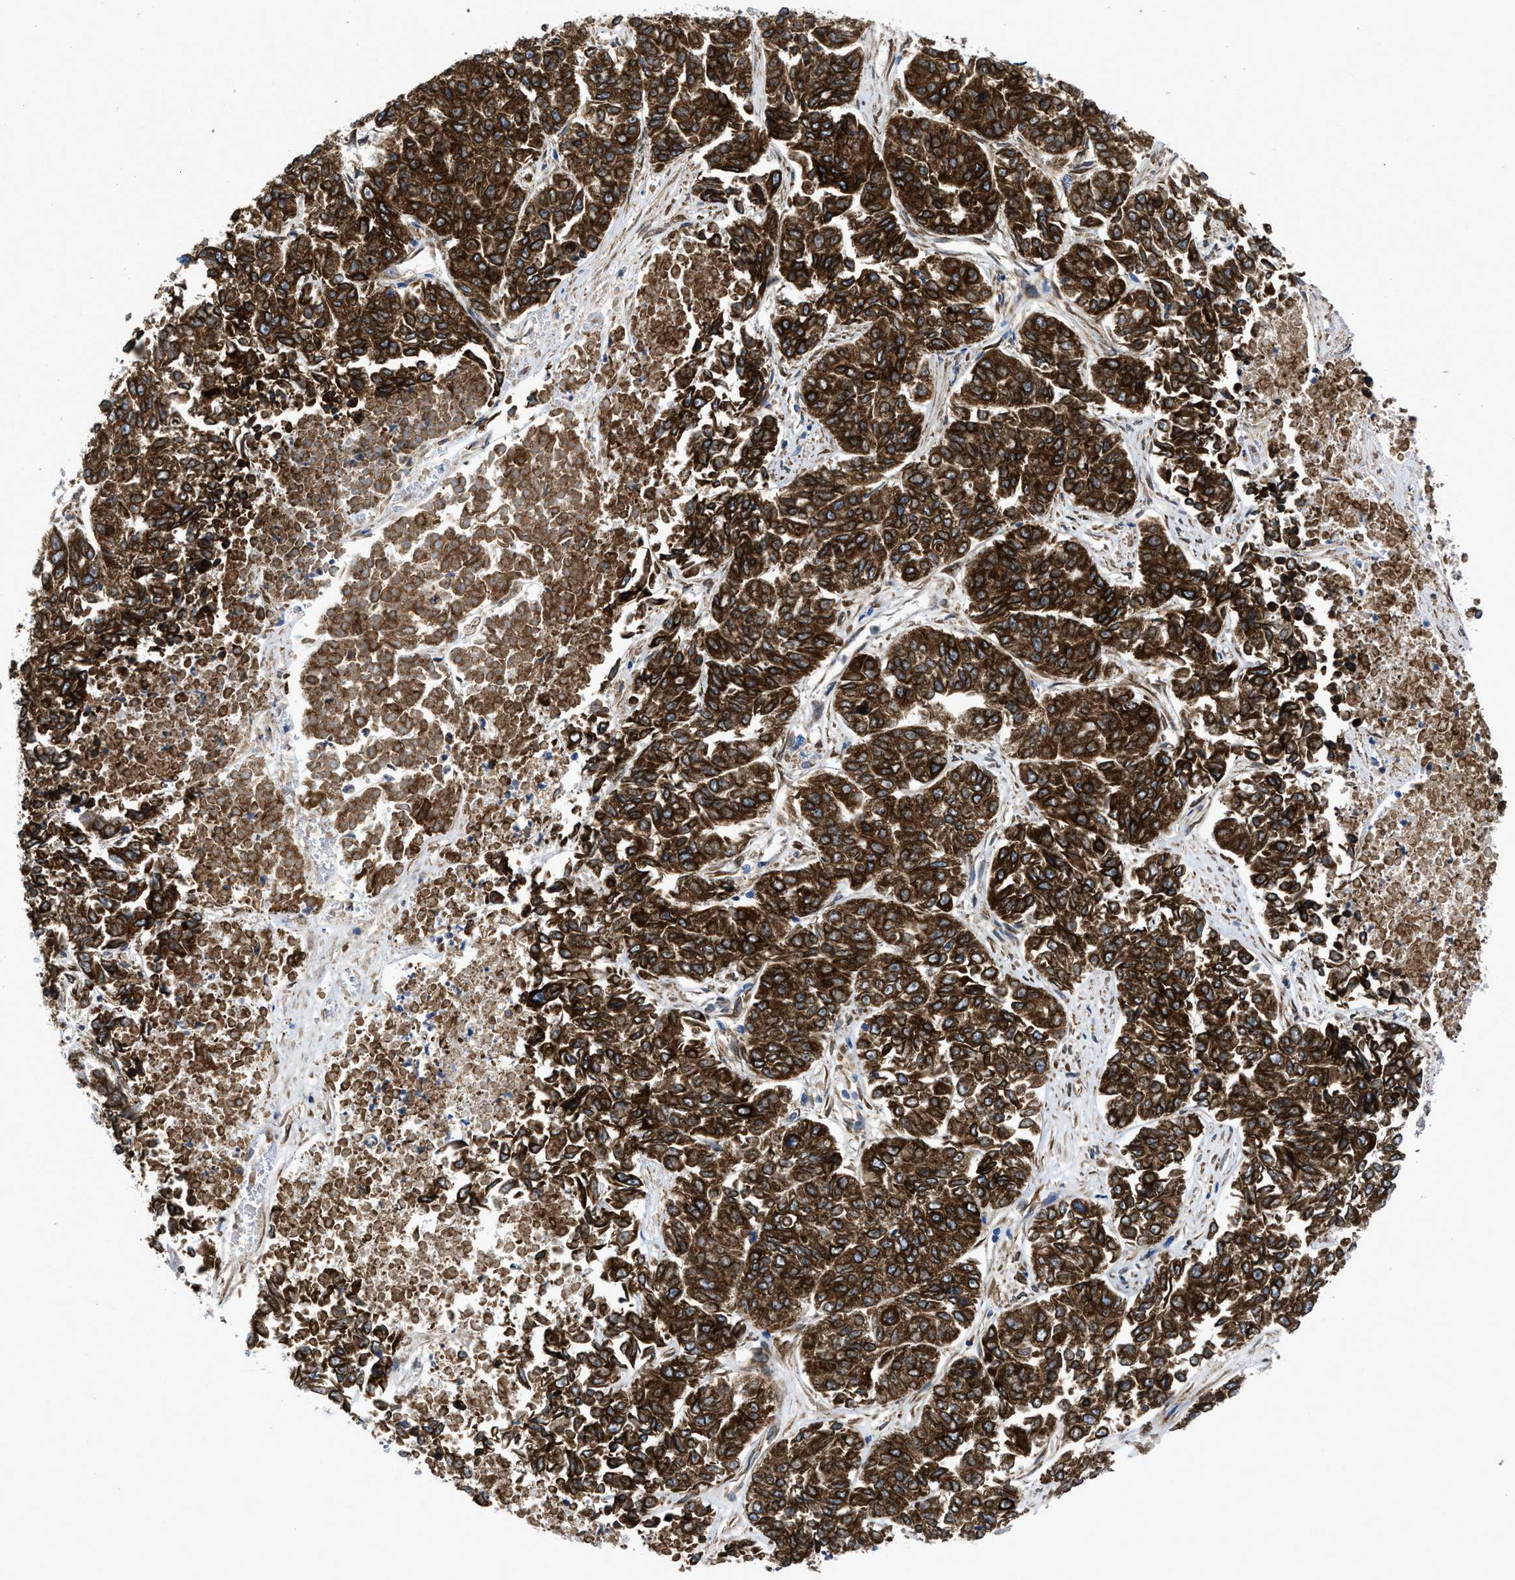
{"staining": {"intensity": "strong", "quantity": ">75%", "location": "cytoplasmic/membranous"}, "tissue": "lung cancer", "cell_type": "Tumor cells", "image_type": "cancer", "snomed": [{"axis": "morphology", "description": "Adenocarcinoma, NOS"}, {"axis": "topography", "description": "Lung"}], "caption": "Tumor cells show strong cytoplasmic/membranous expression in approximately >75% of cells in lung cancer. (DAB (3,3'-diaminobenzidine) = brown stain, brightfield microscopy at high magnification).", "gene": "ERLIN2", "patient": {"sex": "male", "age": 84}}